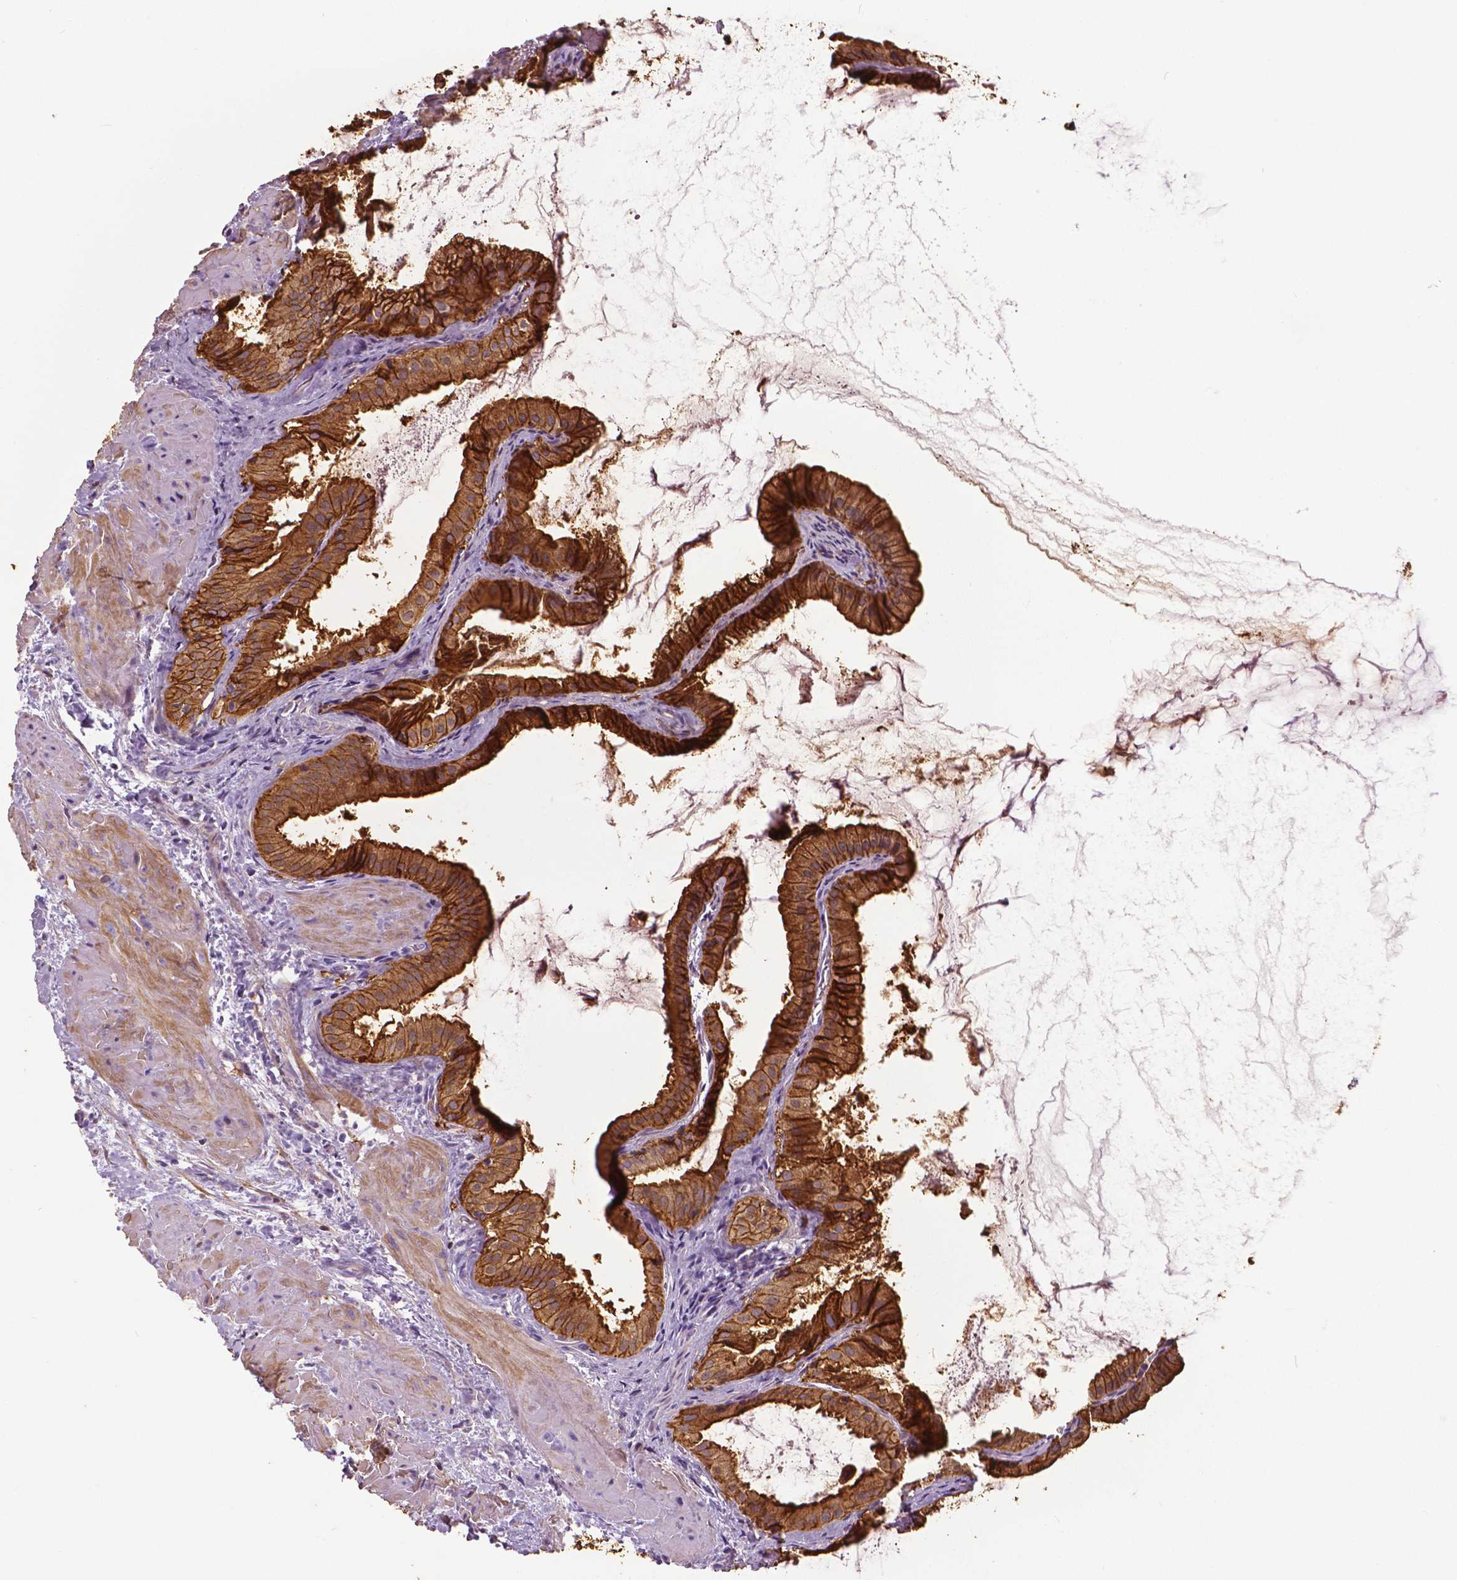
{"staining": {"intensity": "strong", "quantity": ">75%", "location": "cytoplasmic/membranous"}, "tissue": "gallbladder", "cell_type": "Glandular cells", "image_type": "normal", "snomed": [{"axis": "morphology", "description": "Normal tissue, NOS"}, {"axis": "topography", "description": "Gallbladder"}], "caption": "A high-resolution photomicrograph shows immunohistochemistry (IHC) staining of unremarkable gallbladder, which demonstrates strong cytoplasmic/membranous expression in about >75% of glandular cells.", "gene": "ANXA13", "patient": {"sex": "male", "age": 70}}